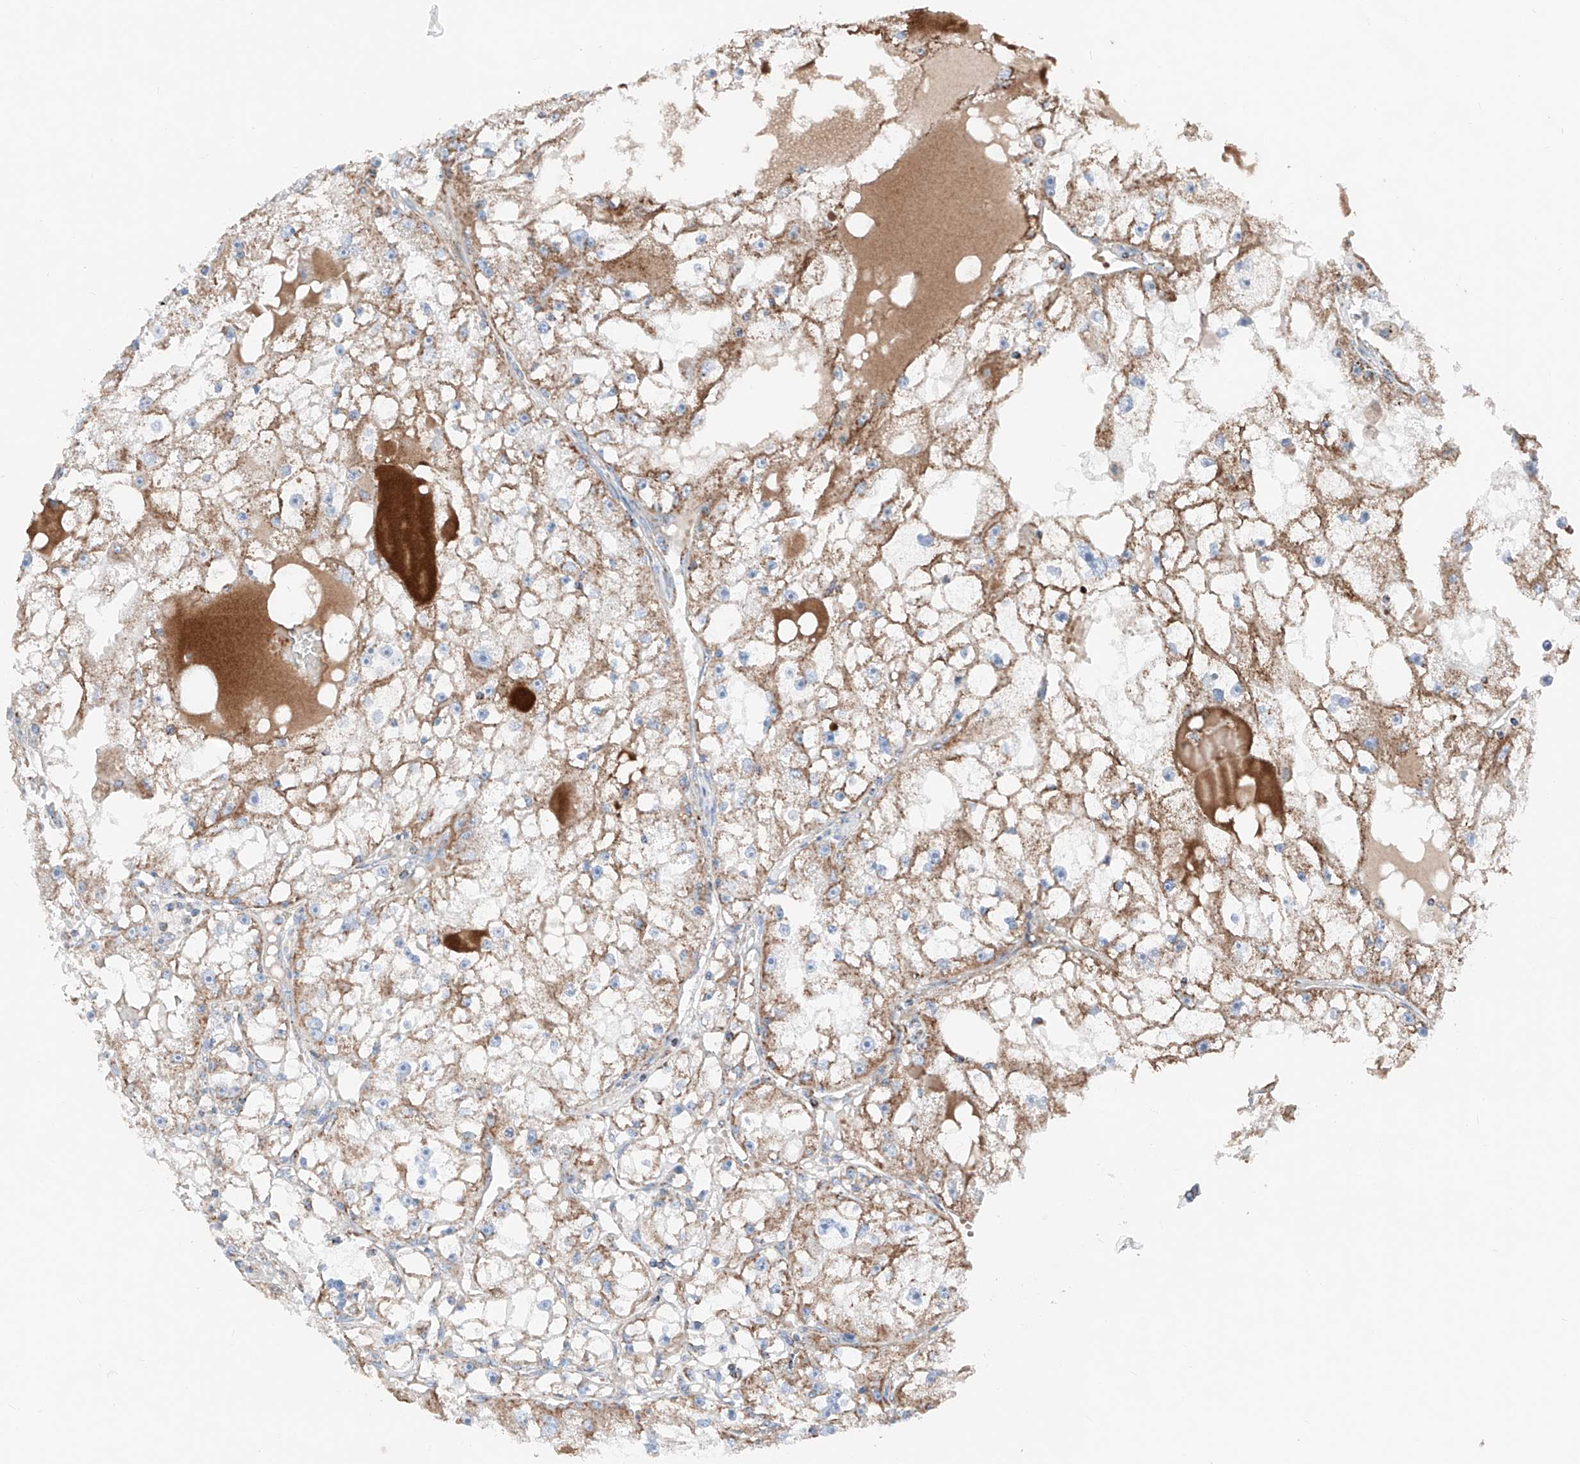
{"staining": {"intensity": "moderate", "quantity": "25%-75%", "location": "cytoplasmic/membranous"}, "tissue": "renal cancer", "cell_type": "Tumor cells", "image_type": "cancer", "snomed": [{"axis": "morphology", "description": "Adenocarcinoma, NOS"}, {"axis": "topography", "description": "Kidney"}], "caption": "Renal adenocarcinoma was stained to show a protein in brown. There is medium levels of moderate cytoplasmic/membranous expression in about 25%-75% of tumor cells.", "gene": "MRAP", "patient": {"sex": "male", "age": 56}}